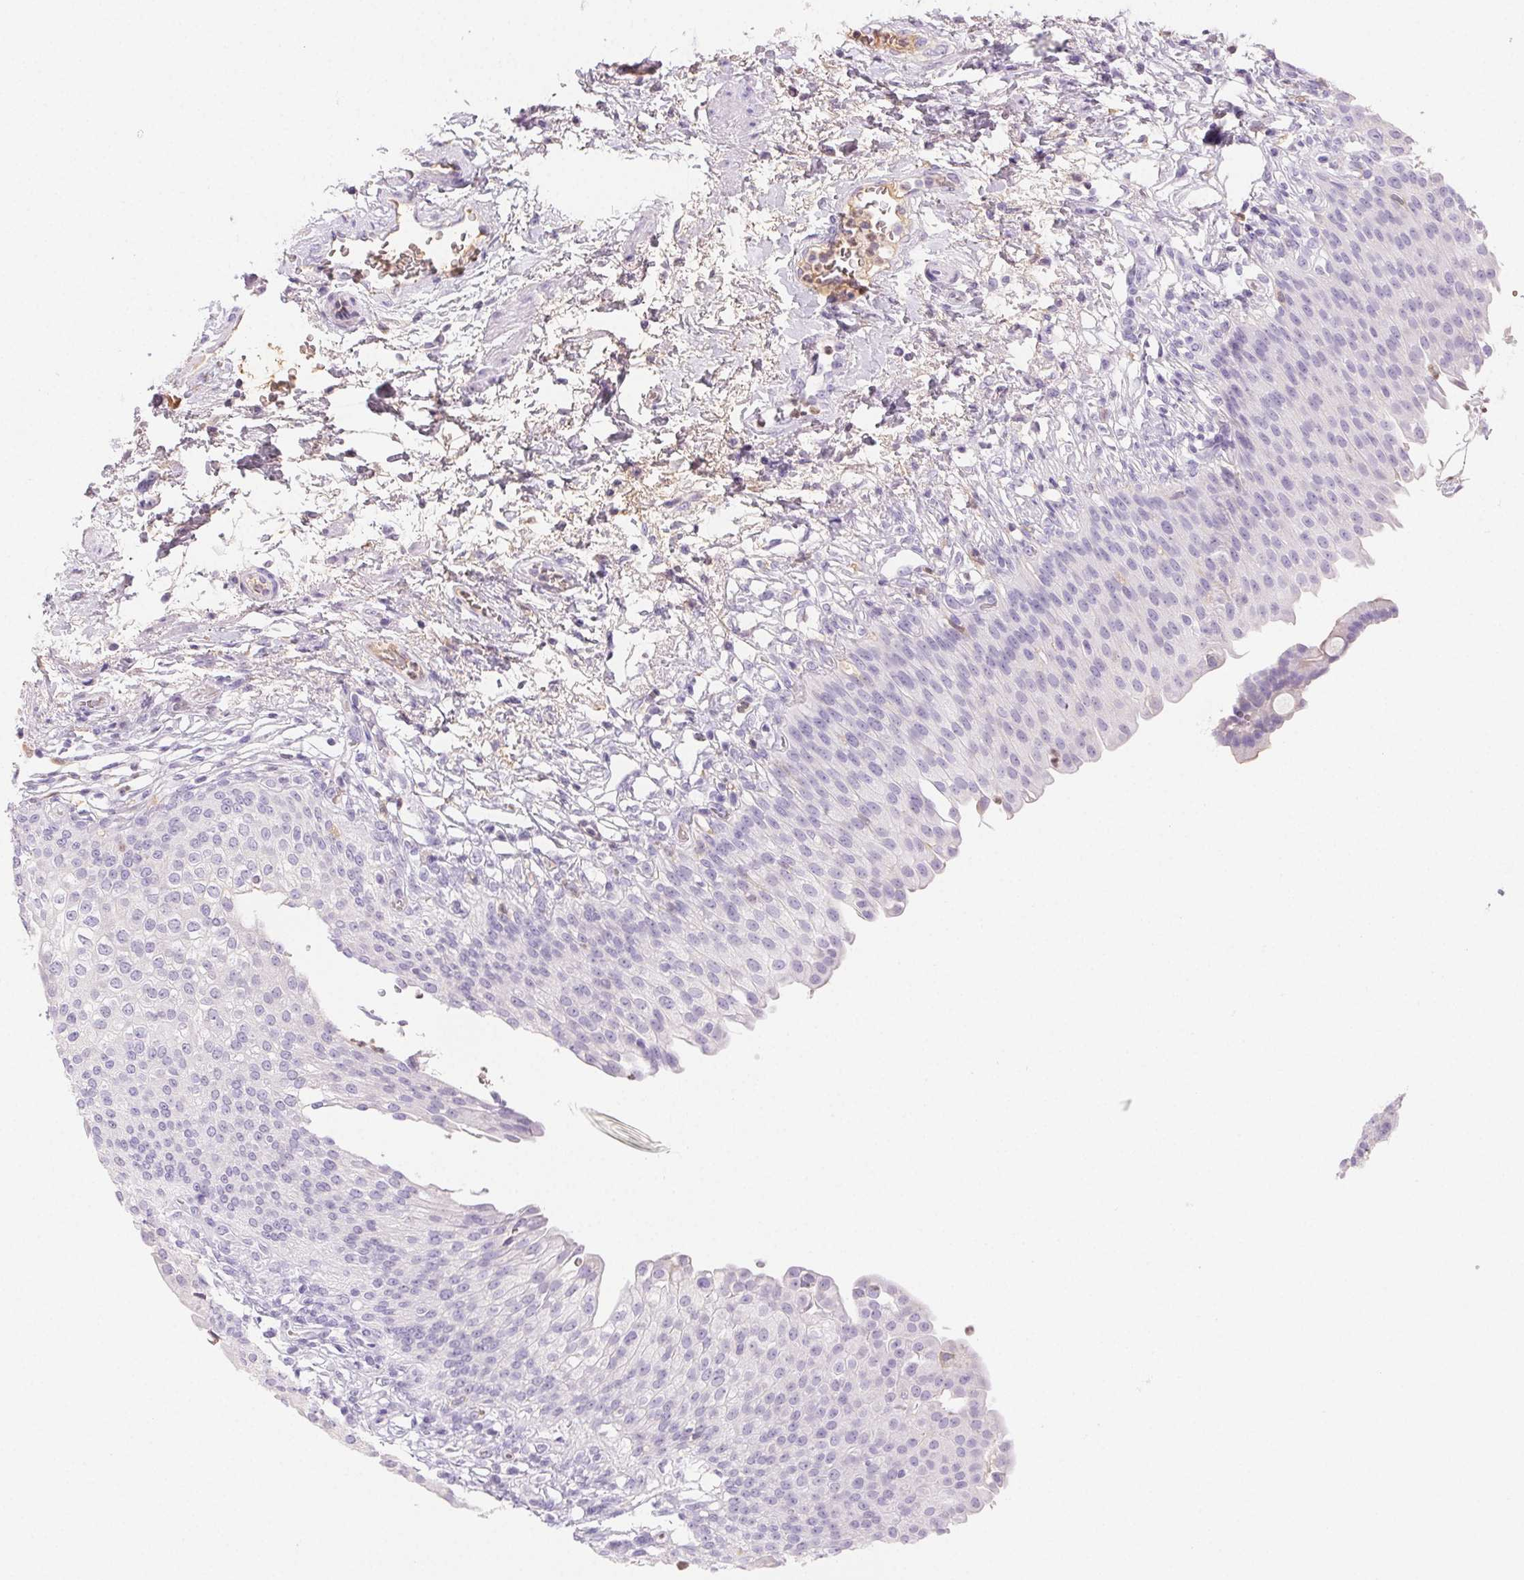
{"staining": {"intensity": "negative", "quantity": "none", "location": "none"}, "tissue": "urinary bladder", "cell_type": "Urothelial cells", "image_type": "normal", "snomed": [{"axis": "morphology", "description": "Normal tissue, NOS"}, {"axis": "topography", "description": "Urinary bladder"}, {"axis": "topography", "description": "Peripheral nerve tissue"}], "caption": "Protein analysis of benign urinary bladder exhibits no significant staining in urothelial cells.", "gene": "PADI4", "patient": {"sex": "female", "age": 60}}